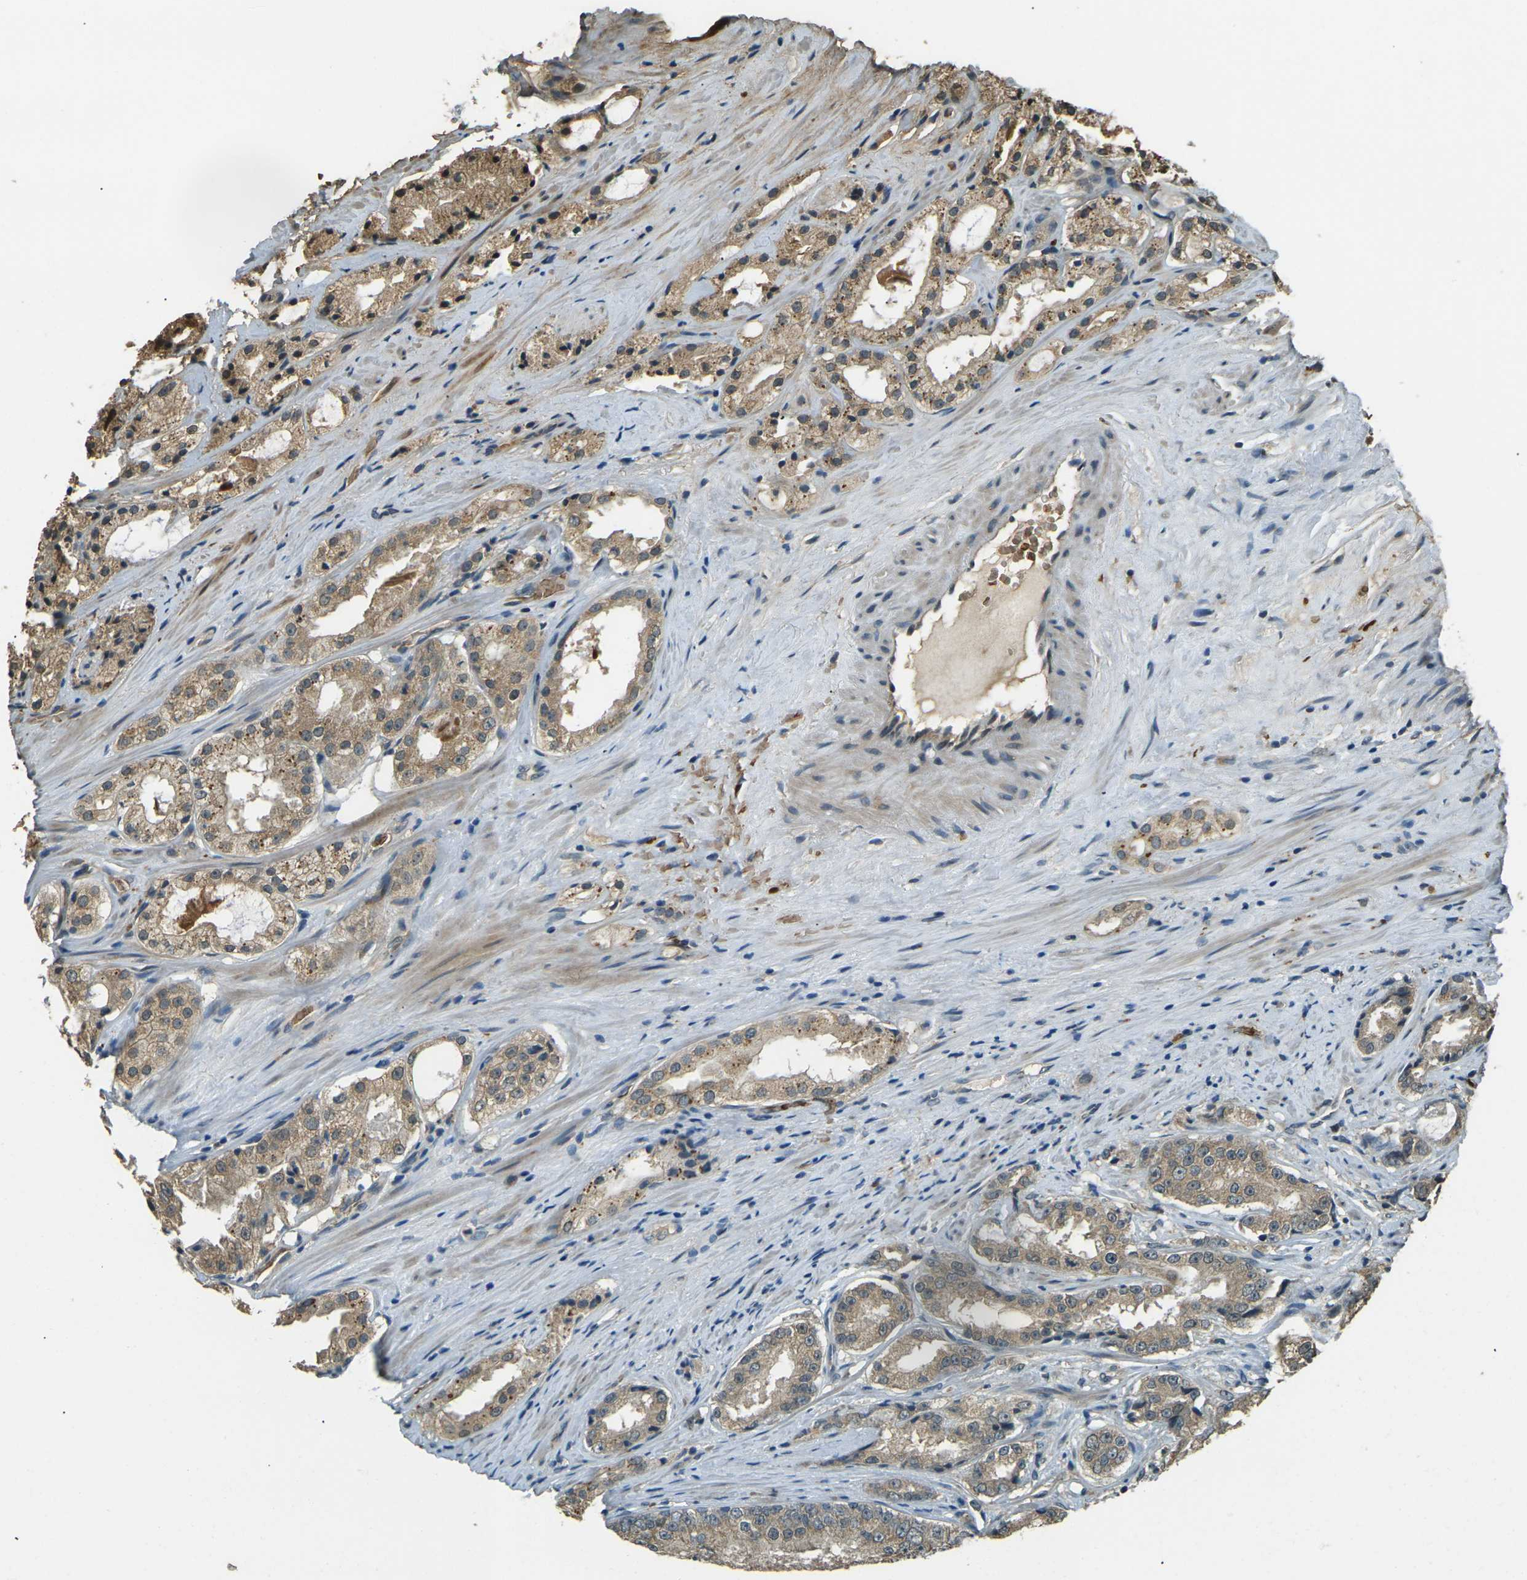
{"staining": {"intensity": "moderate", "quantity": "25%-75%", "location": "cytoplasmic/membranous"}, "tissue": "prostate cancer", "cell_type": "Tumor cells", "image_type": "cancer", "snomed": [{"axis": "morphology", "description": "Adenocarcinoma, High grade"}, {"axis": "topography", "description": "Prostate"}], "caption": "A histopathology image showing moderate cytoplasmic/membranous expression in approximately 25%-75% of tumor cells in adenocarcinoma (high-grade) (prostate), as visualized by brown immunohistochemical staining.", "gene": "TOR1A", "patient": {"sex": "male", "age": 73}}